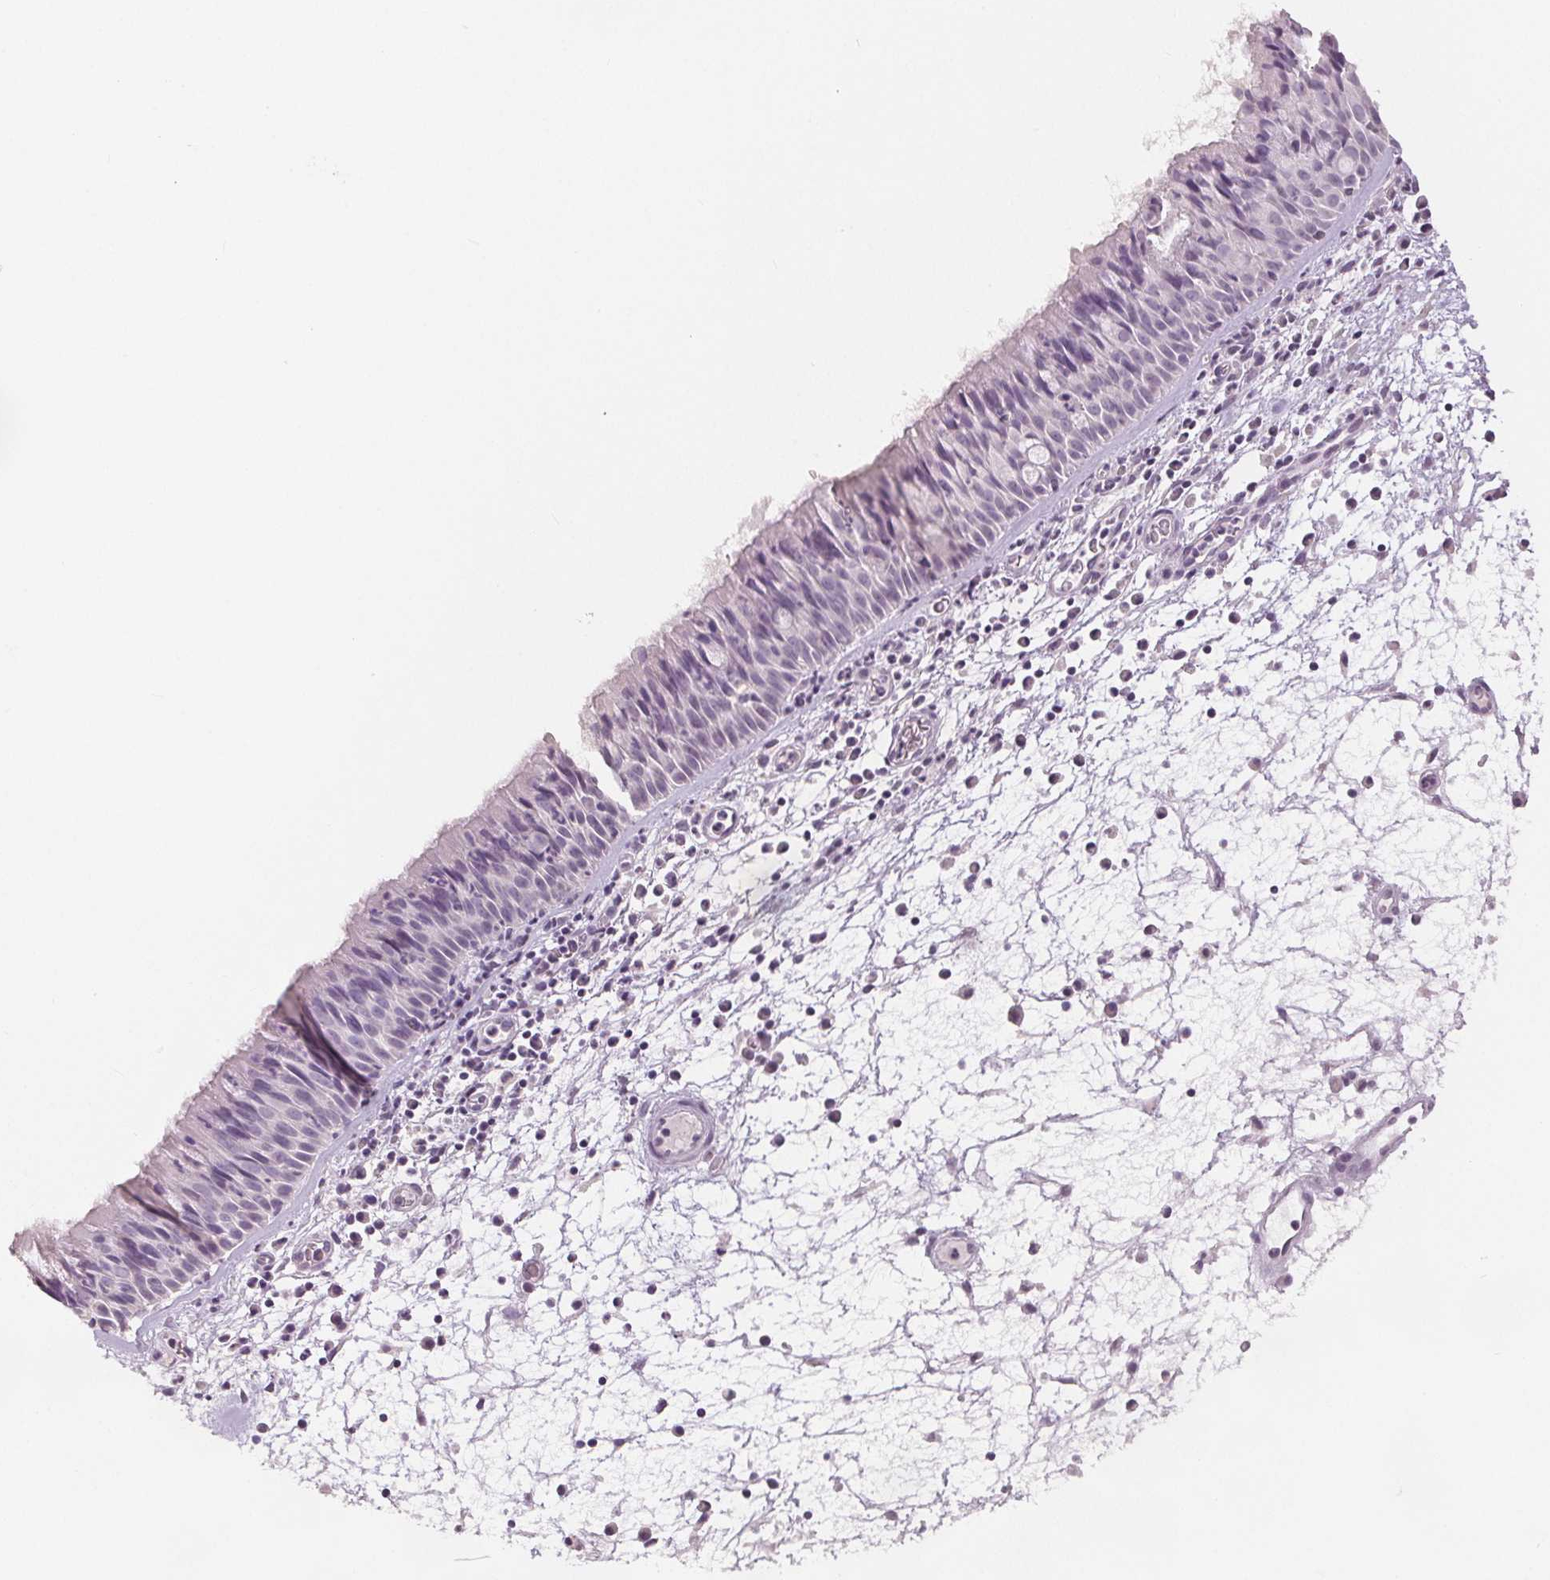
{"staining": {"intensity": "negative", "quantity": "none", "location": "none"}, "tissue": "nasopharynx", "cell_type": "Respiratory epithelial cells", "image_type": "normal", "snomed": [{"axis": "morphology", "description": "Normal tissue, NOS"}, {"axis": "topography", "description": "Nasopharynx"}], "caption": "A histopathology image of human nasopharynx is negative for staining in respiratory epithelial cells.", "gene": "SLC27A5", "patient": {"sex": "male", "age": 67}}